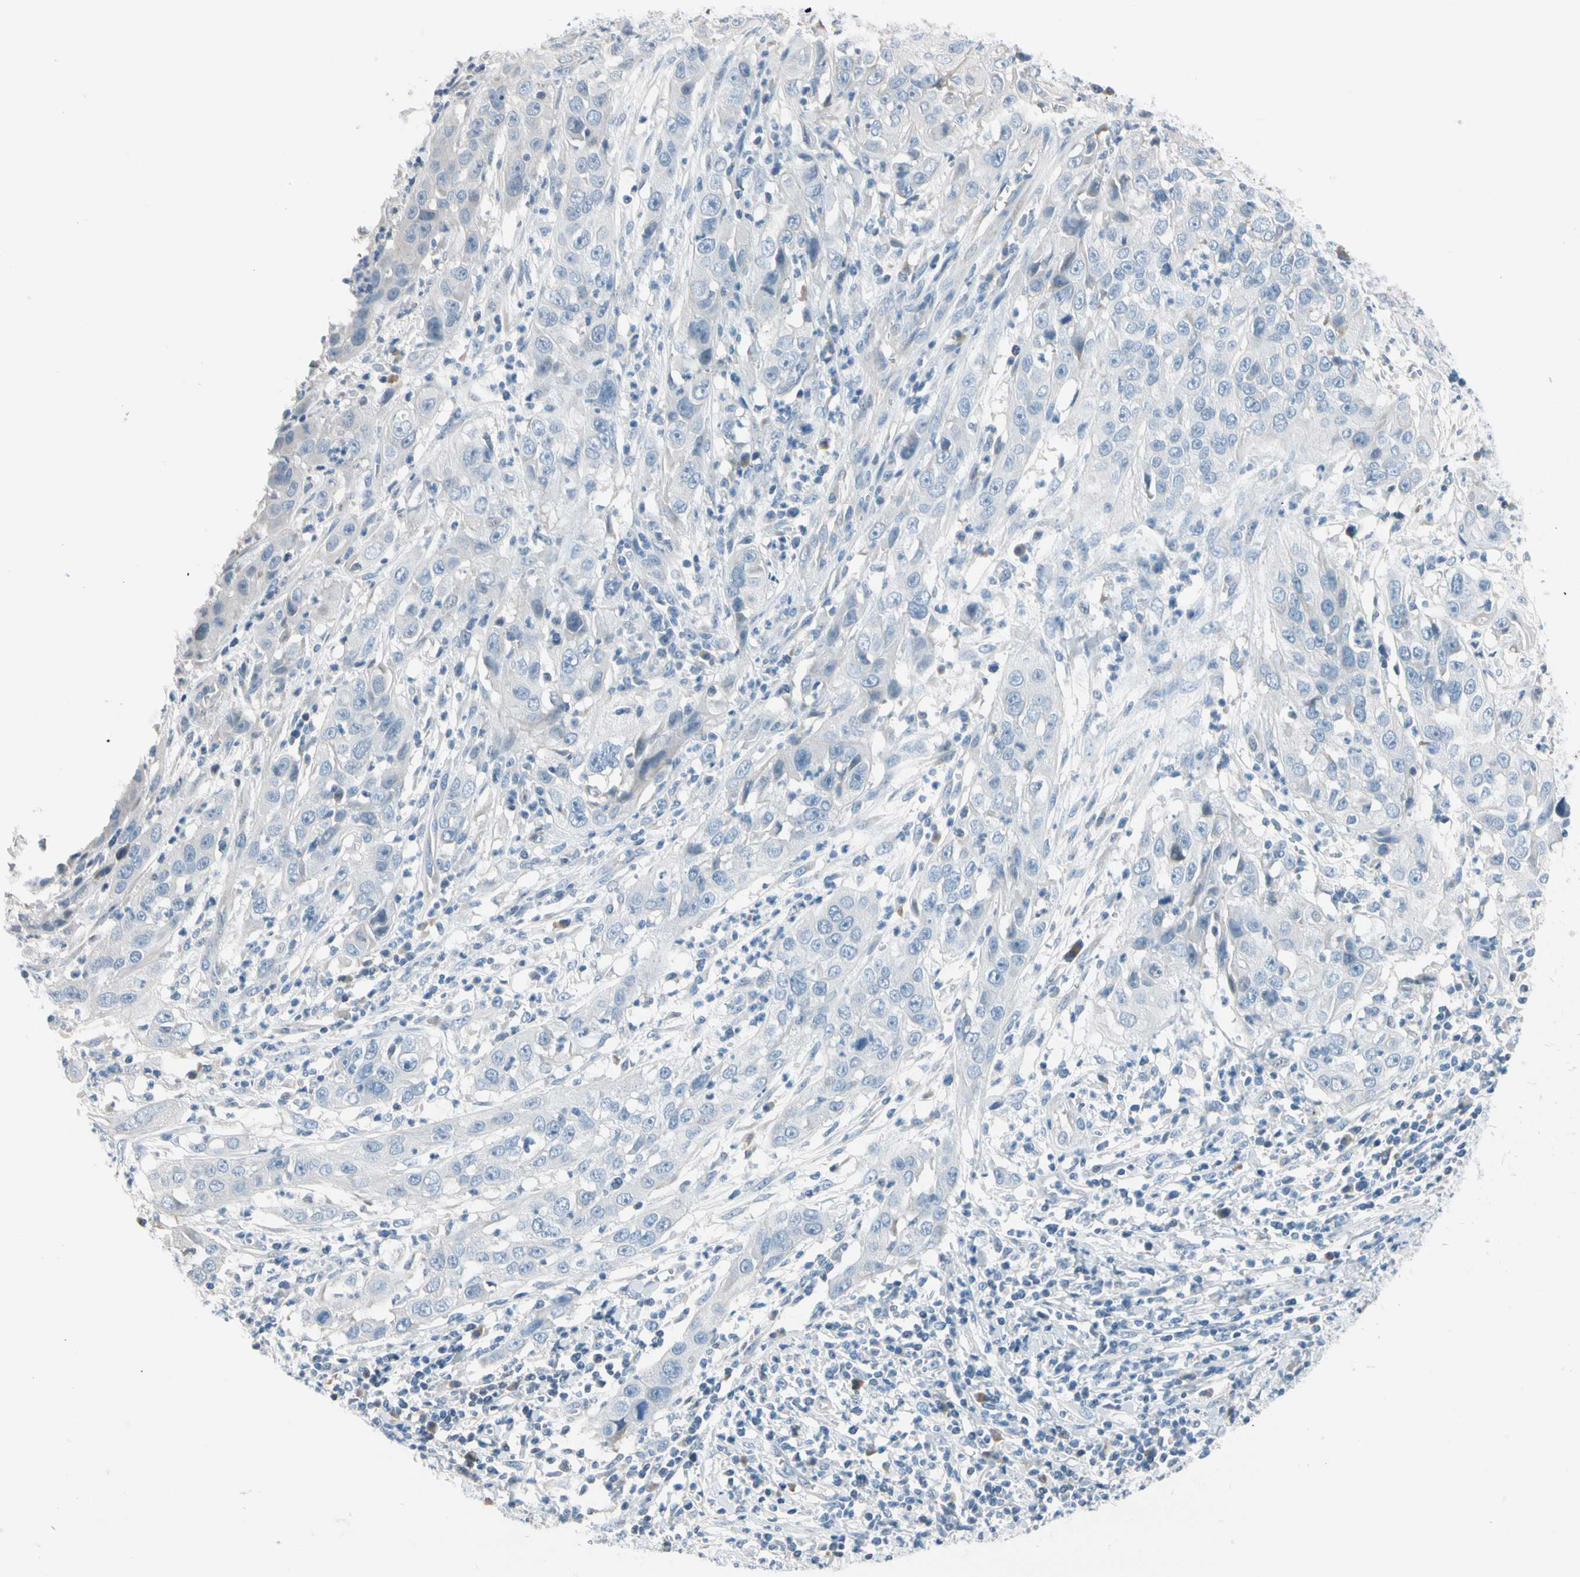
{"staining": {"intensity": "negative", "quantity": "none", "location": "none"}, "tissue": "cervical cancer", "cell_type": "Tumor cells", "image_type": "cancer", "snomed": [{"axis": "morphology", "description": "Squamous cell carcinoma, NOS"}, {"axis": "topography", "description": "Cervix"}], "caption": "A high-resolution histopathology image shows immunohistochemistry (IHC) staining of cervical squamous cell carcinoma, which shows no significant expression in tumor cells. (Brightfield microscopy of DAB immunohistochemistry at high magnification).", "gene": "STK40", "patient": {"sex": "female", "age": 32}}